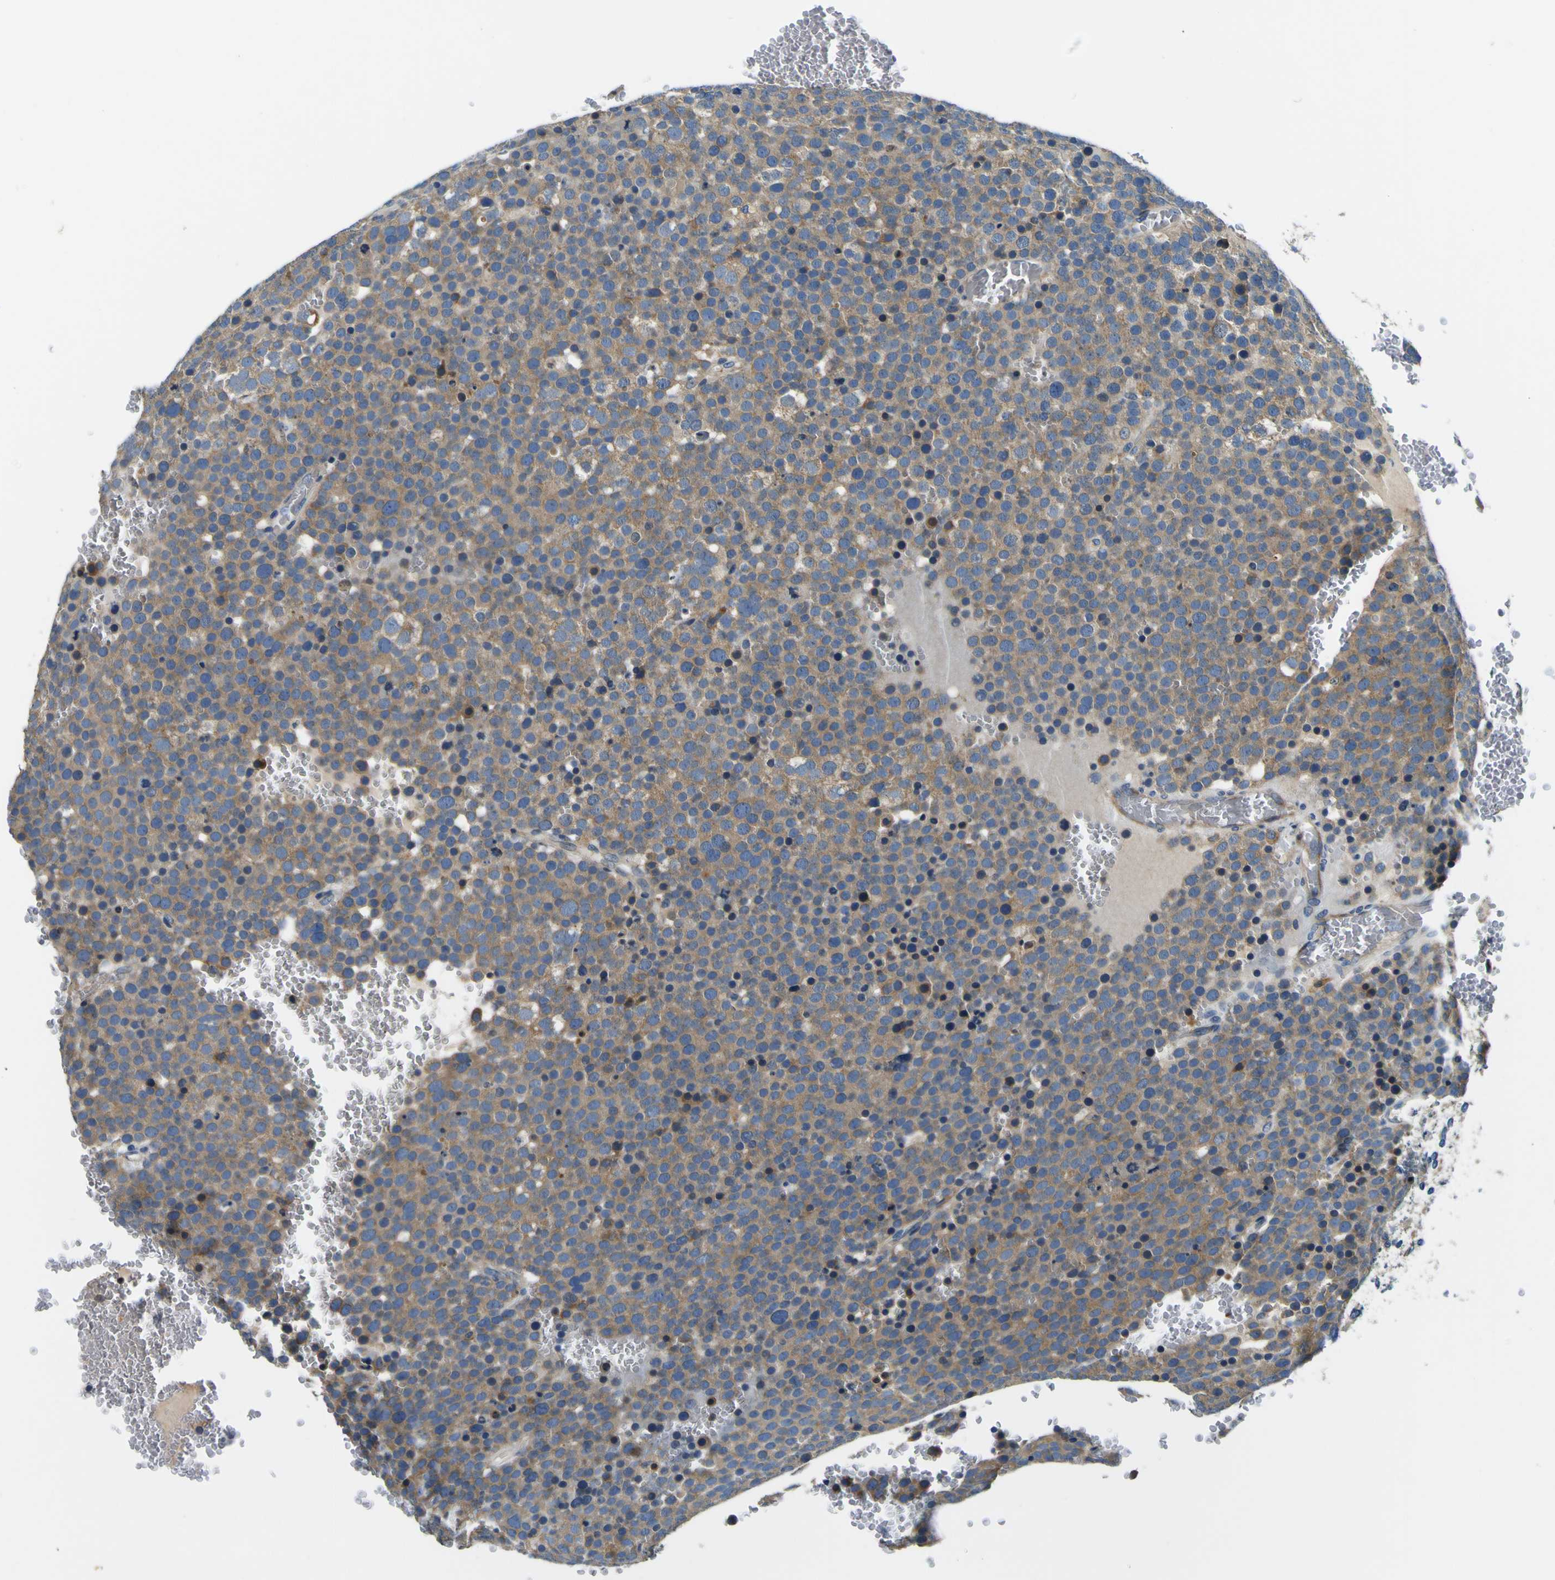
{"staining": {"intensity": "moderate", "quantity": ">75%", "location": "cytoplasmic/membranous"}, "tissue": "testis cancer", "cell_type": "Tumor cells", "image_type": "cancer", "snomed": [{"axis": "morphology", "description": "Seminoma, NOS"}, {"axis": "topography", "description": "Testis"}], "caption": "Protein expression analysis of human testis cancer (seminoma) reveals moderate cytoplasmic/membranous expression in about >75% of tumor cells.", "gene": "CLSTN1", "patient": {"sex": "male", "age": 71}}